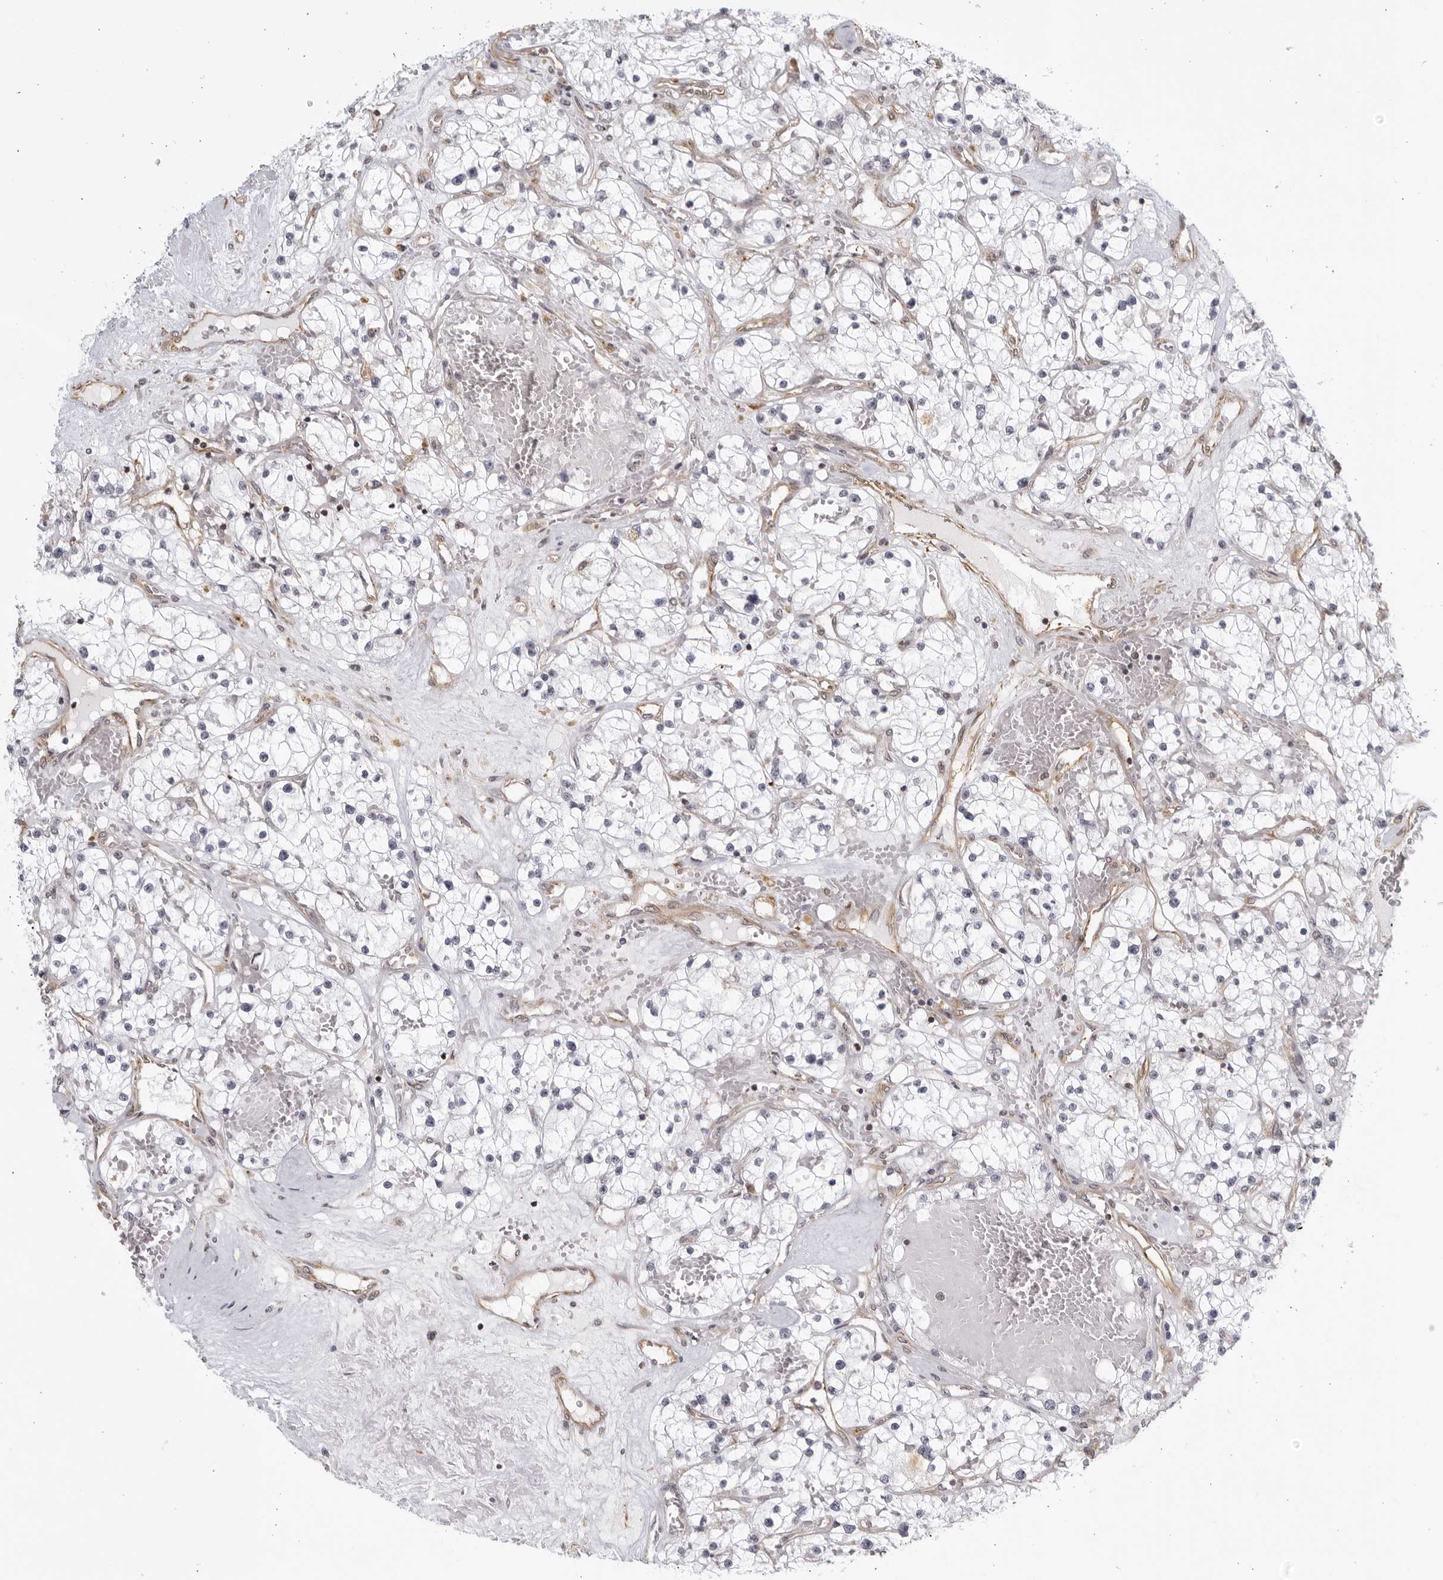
{"staining": {"intensity": "negative", "quantity": "none", "location": "none"}, "tissue": "renal cancer", "cell_type": "Tumor cells", "image_type": "cancer", "snomed": [{"axis": "morphology", "description": "Normal tissue, NOS"}, {"axis": "morphology", "description": "Adenocarcinoma, NOS"}, {"axis": "topography", "description": "Kidney"}], "caption": "Immunohistochemistry photomicrograph of neoplastic tissue: human renal cancer (adenocarcinoma) stained with DAB exhibits no significant protein expression in tumor cells.", "gene": "SERTAD4", "patient": {"sex": "male", "age": 68}}